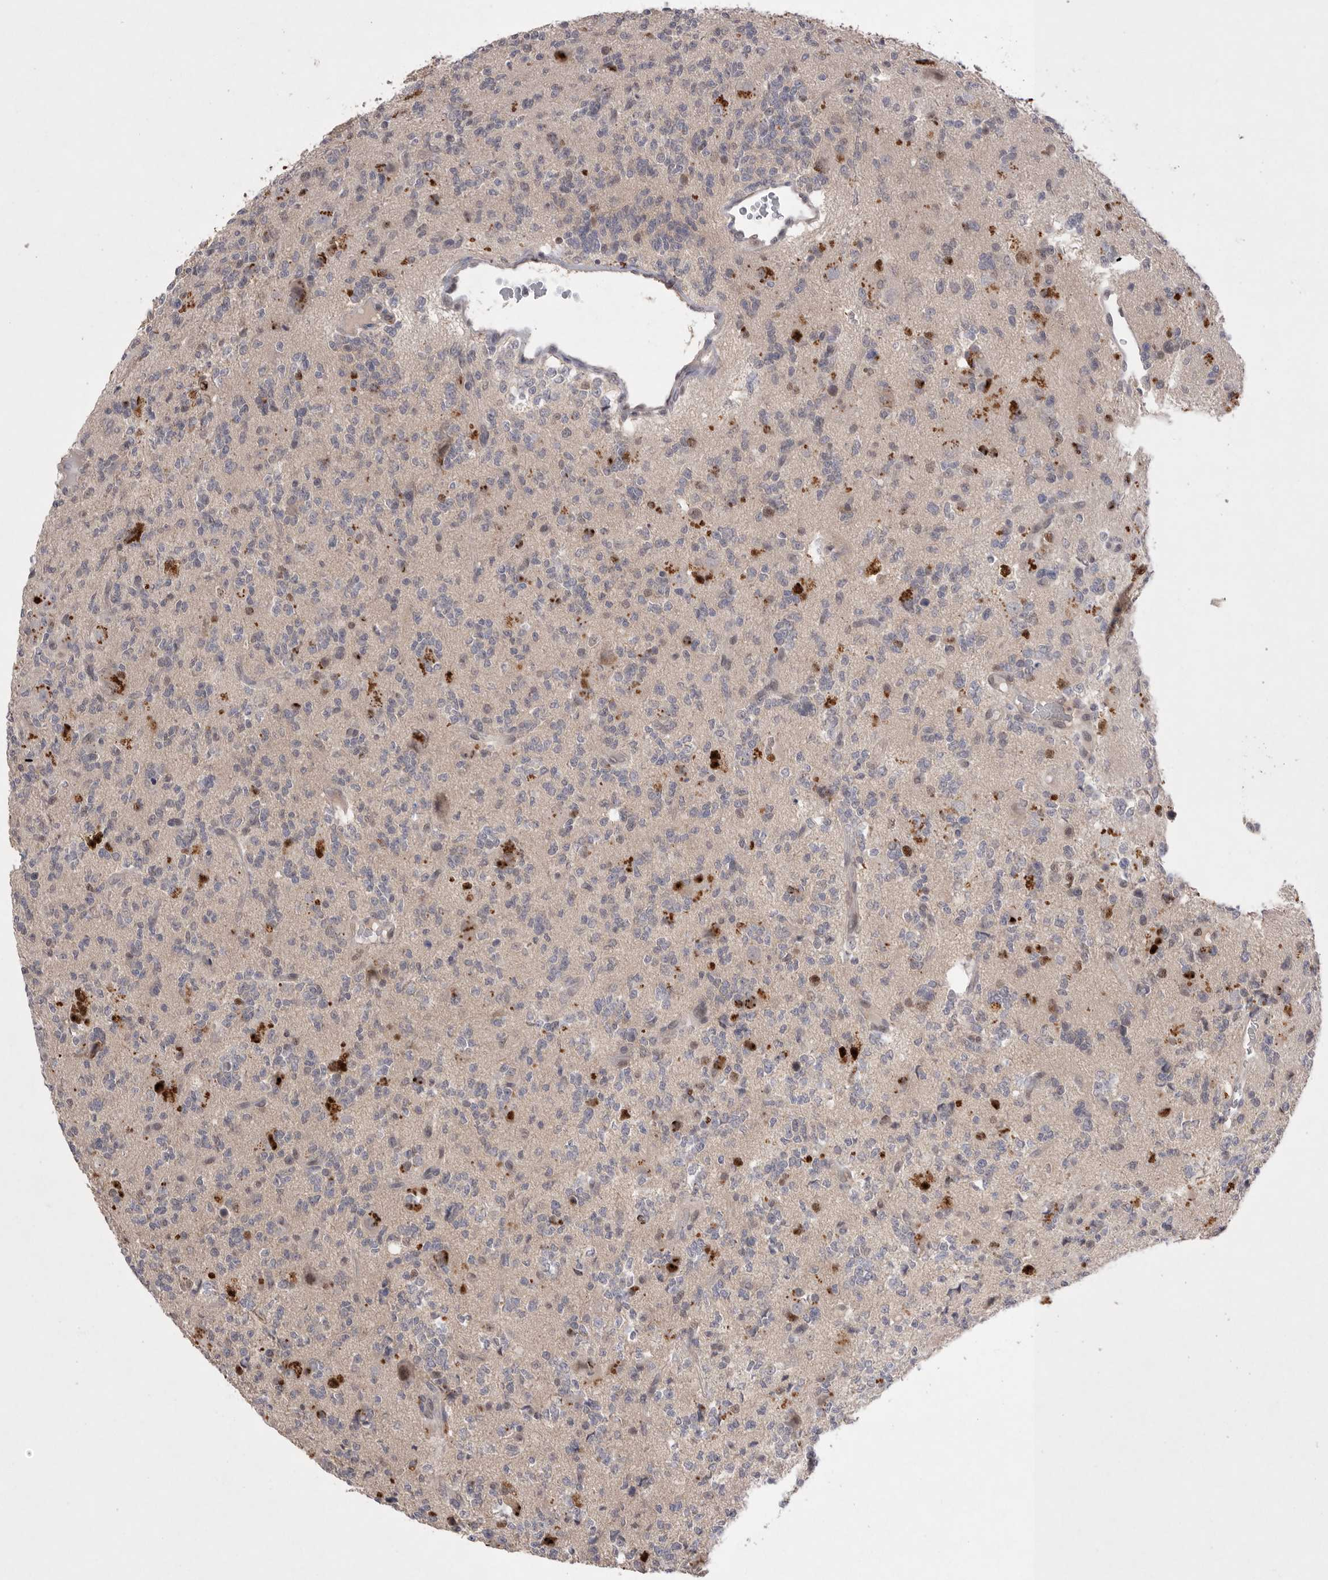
{"staining": {"intensity": "weak", "quantity": "<25%", "location": "nuclear"}, "tissue": "glioma", "cell_type": "Tumor cells", "image_type": "cancer", "snomed": [{"axis": "morphology", "description": "Glioma, malignant, High grade"}, {"axis": "topography", "description": "Brain"}], "caption": "This histopathology image is of glioma stained with IHC to label a protein in brown with the nuclei are counter-stained blue. There is no staining in tumor cells.", "gene": "HUS1", "patient": {"sex": "female", "age": 62}}